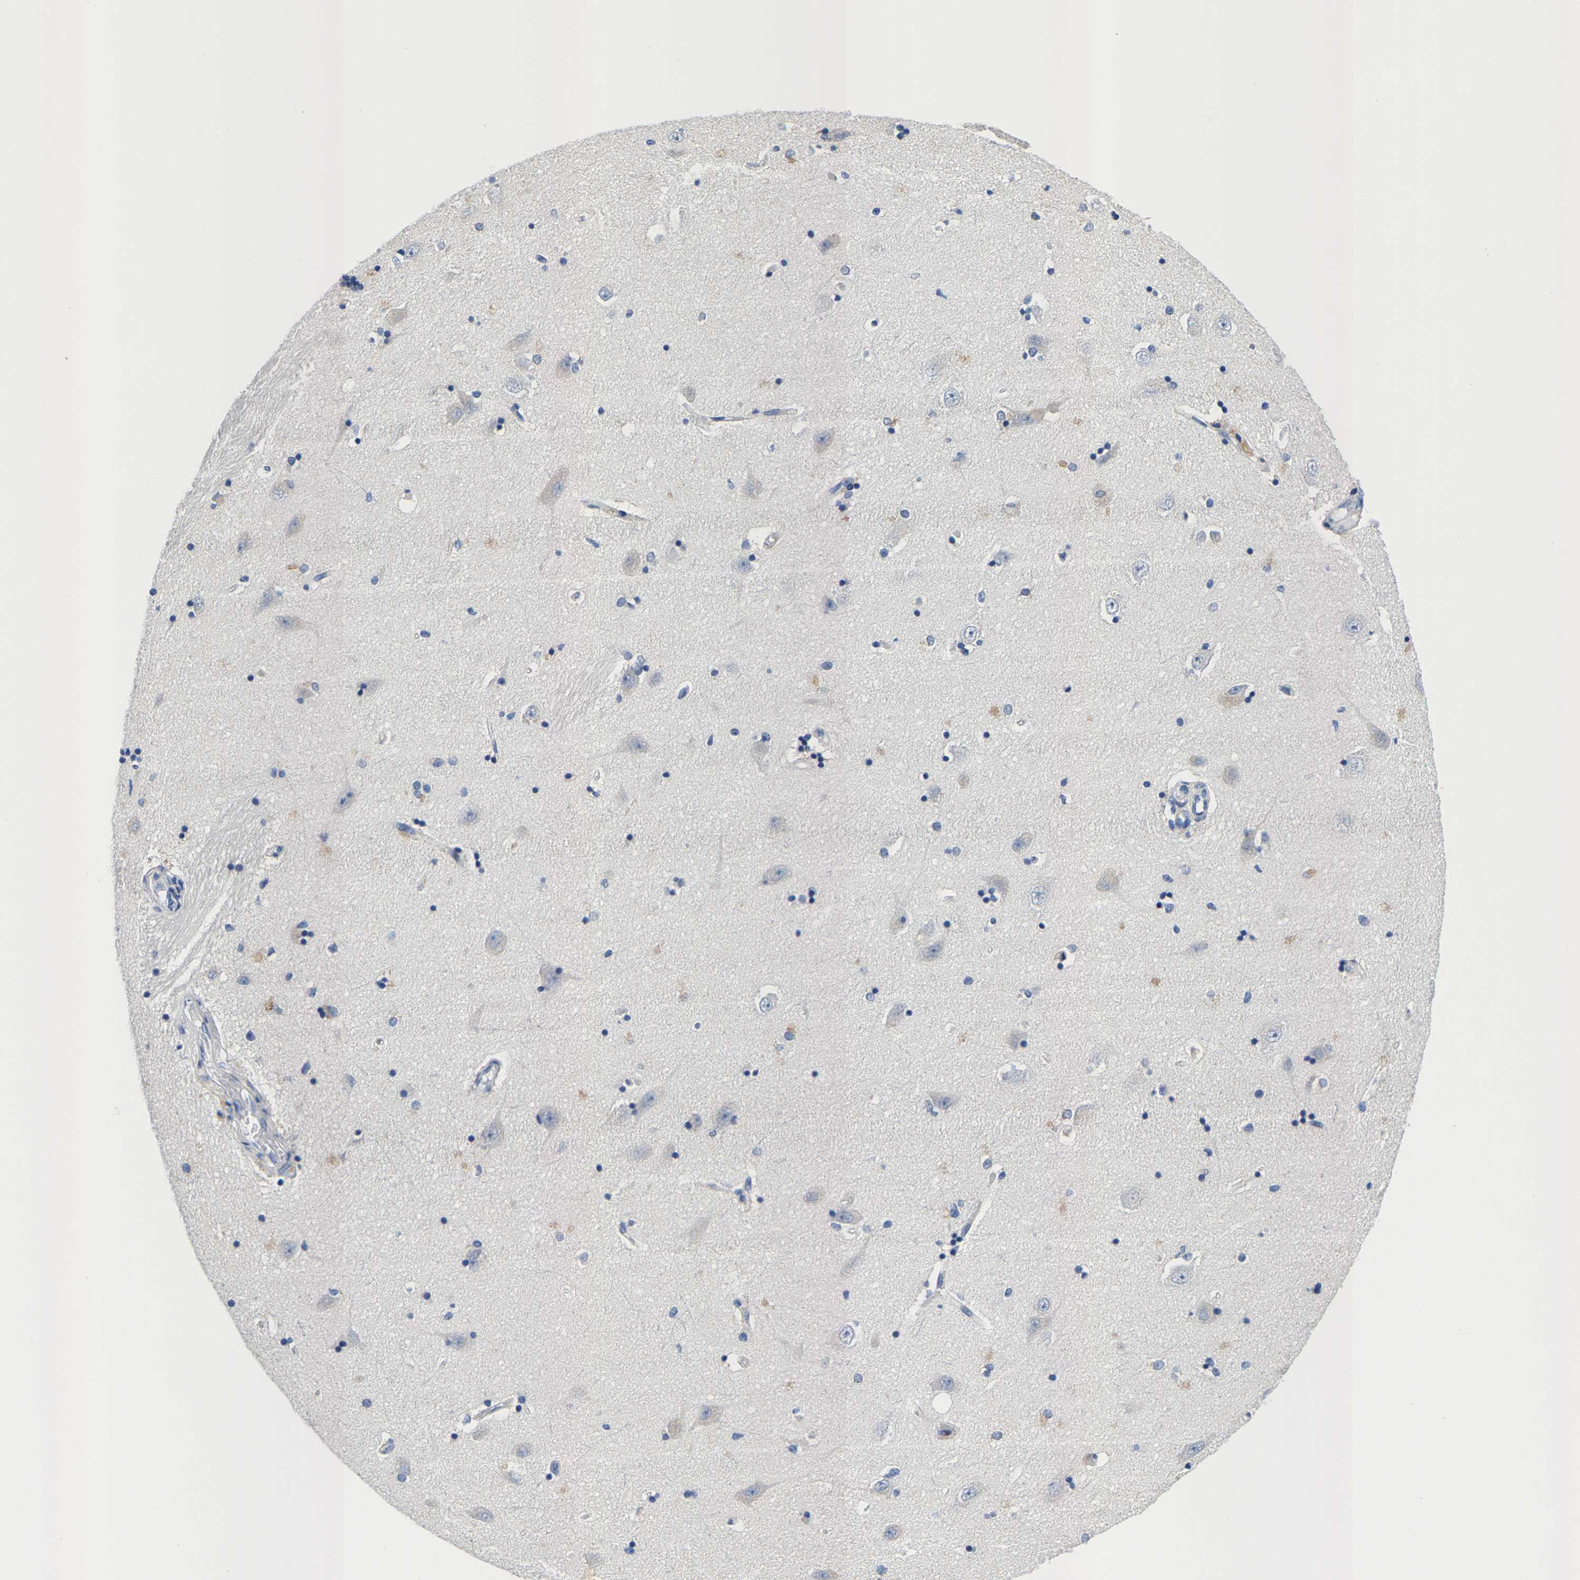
{"staining": {"intensity": "negative", "quantity": "none", "location": "none"}, "tissue": "hippocampus", "cell_type": "Glial cells", "image_type": "normal", "snomed": [{"axis": "morphology", "description": "Normal tissue, NOS"}, {"axis": "topography", "description": "Hippocampus"}], "caption": "DAB (3,3'-diaminobenzidine) immunohistochemical staining of benign hippocampus reveals no significant expression in glial cells.", "gene": "KLHL1", "patient": {"sex": "male", "age": 45}}